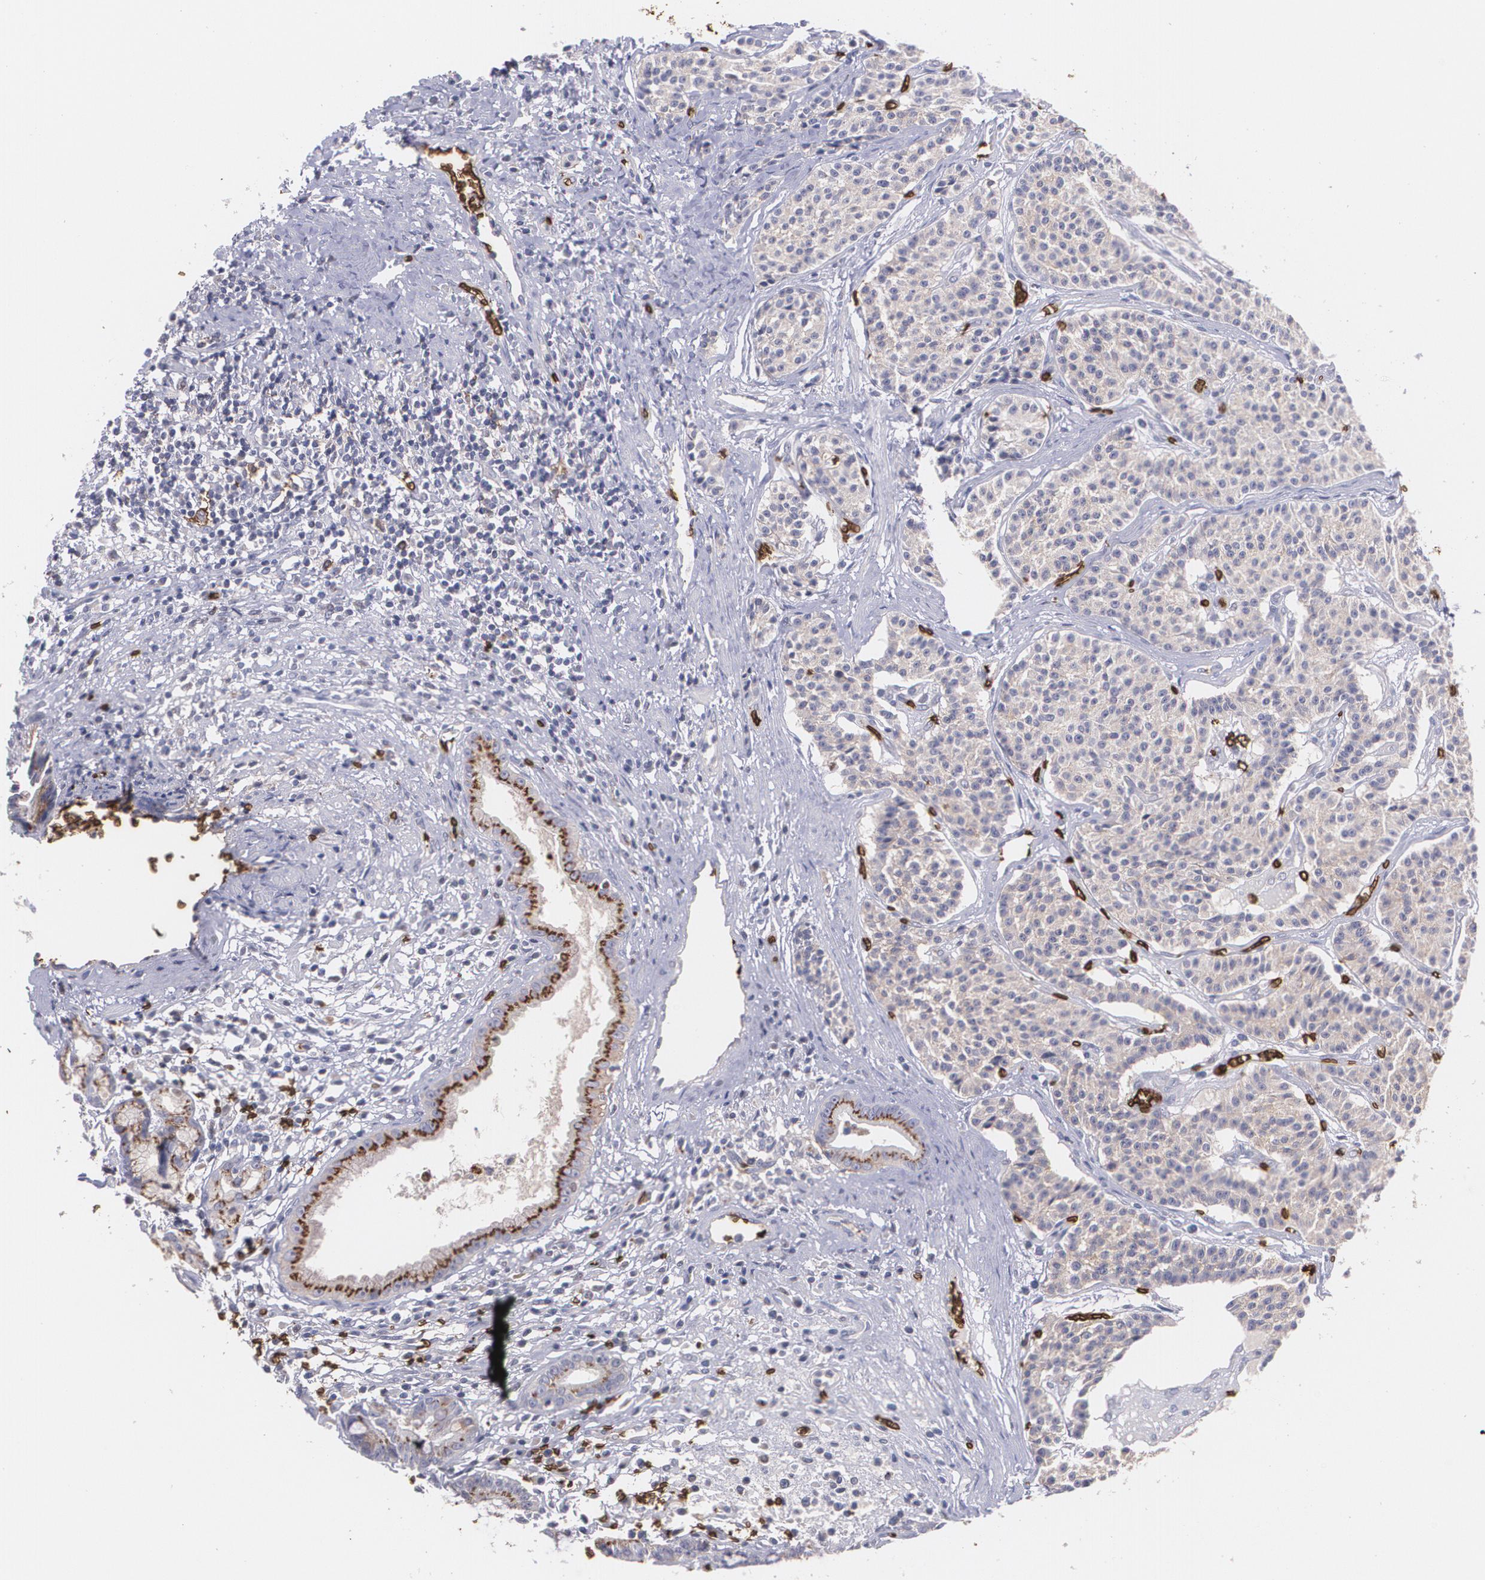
{"staining": {"intensity": "weak", "quantity": ">75%", "location": "cytoplasmic/membranous"}, "tissue": "carcinoid", "cell_type": "Tumor cells", "image_type": "cancer", "snomed": [{"axis": "morphology", "description": "Carcinoid, malignant, NOS"}, {"axis": "topography", "description": "Stomach"}], "caption": "Immunohistochemistry of malignant carcinoid reveals low levels of weak cytoplasmic/membranous expression in approximately >75% of tumor cells.", "gene": "SLC2A1", "patient": {"sex": "female", "age": 76}}